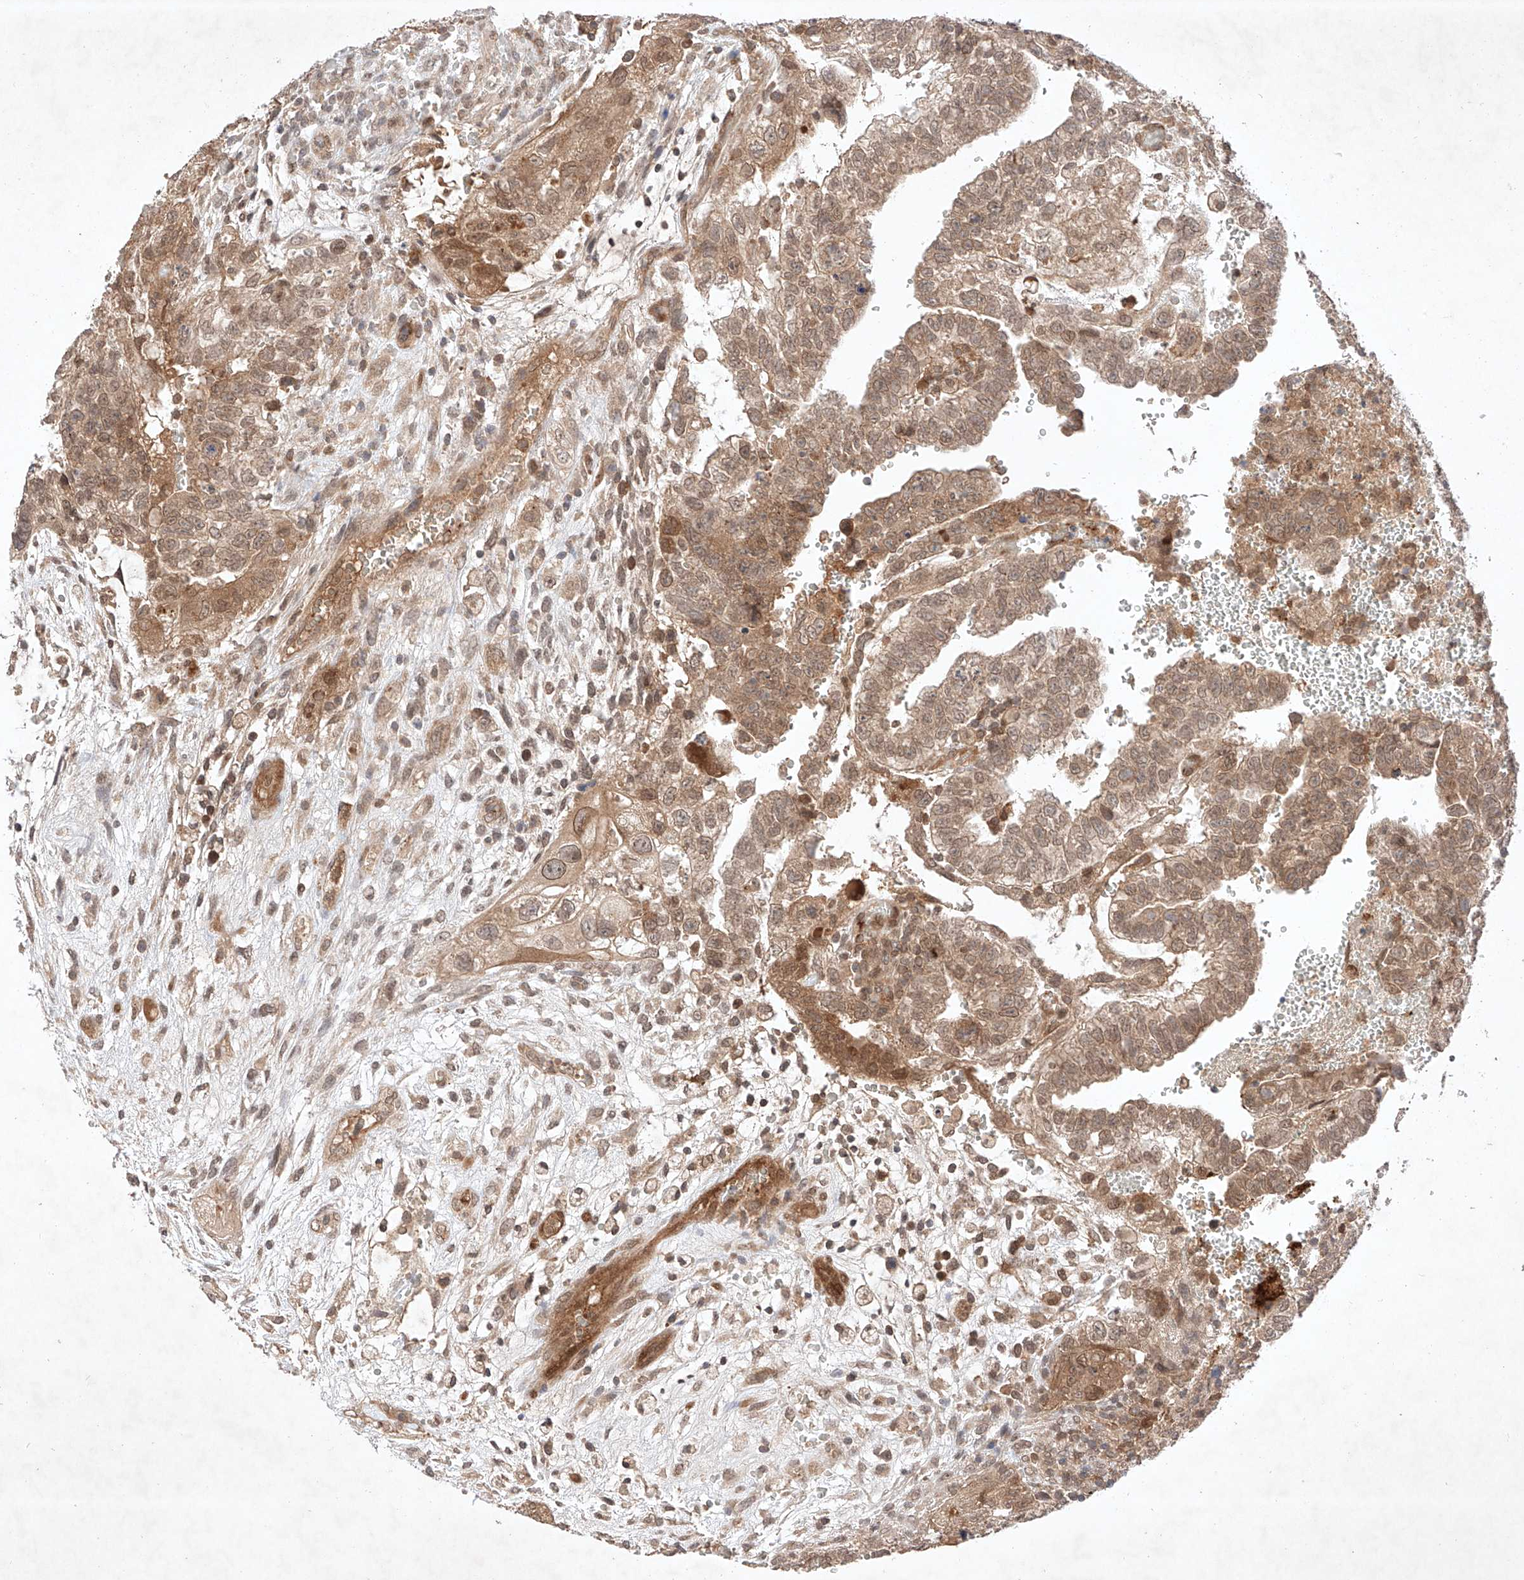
{"staining": {"intensity": "moderate", "quantity": ">75%", "location": "cytoplasmic/membranous,nuclear"}, "tissue": "testis cancer", "cell_type": "Tumor cells", "image_type": "cancer", "snomed": [{"axis": "morphology", "description": "Carcinoma, Embryonal, NOS"}, {"axis": "topography", "description": "Testis"}], "caption": "Protein staining by immunohistochemistry shows moderate cytoplasmic/membranous and nuclear staining in about >75% of tumor cells in embryonal carcinoma (testis). The protein of interest is stained brown, and the nuclei are stained in blue (DAB IHC with brightfield microscopy, high magnification).", "gene": "ZNF124", "patient": {"sex": "male", "age": 37}}